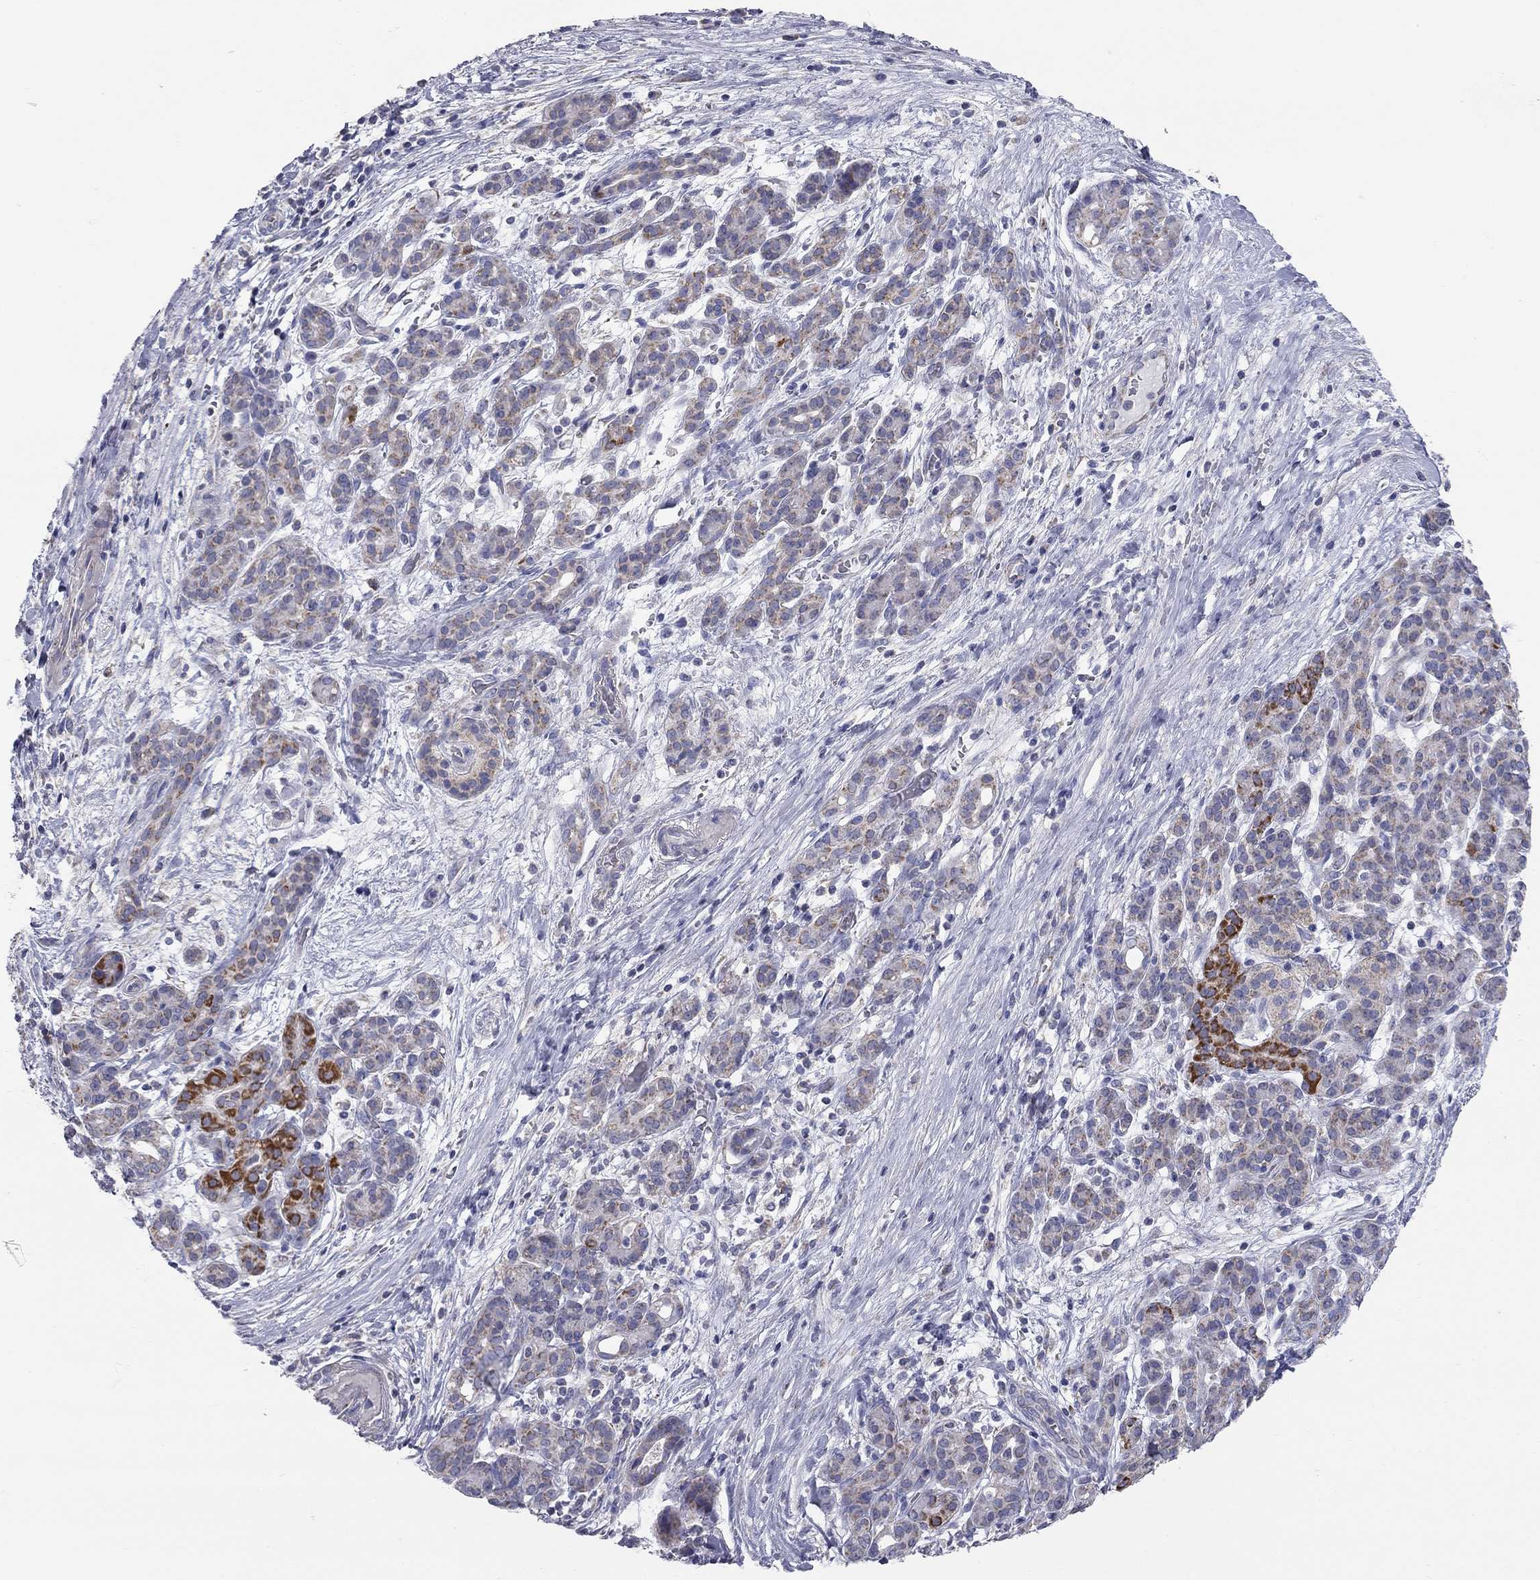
{"staining": {"intensity": "strong", "quantity": "<25%", "location": "cytoplasmic/membranous"}, "tissue": "pancreatic cancer", "cell_type": "Tumor cells", "image_type": "cancer", "snomed": [{"axis": "morphology", "description": "Adenocarcinoma, NOS"}, {"axis": "topography", "description": "Pancreas"}], "caption": "Human pancreatic adenocarcinoma stained for a protein (brown) shows strong cytoplasmic/membranous positive positivity in approximately <25% of tumor cells.", "gene": "CFAP161", "patient": {"sex": "male", "age": 44}}